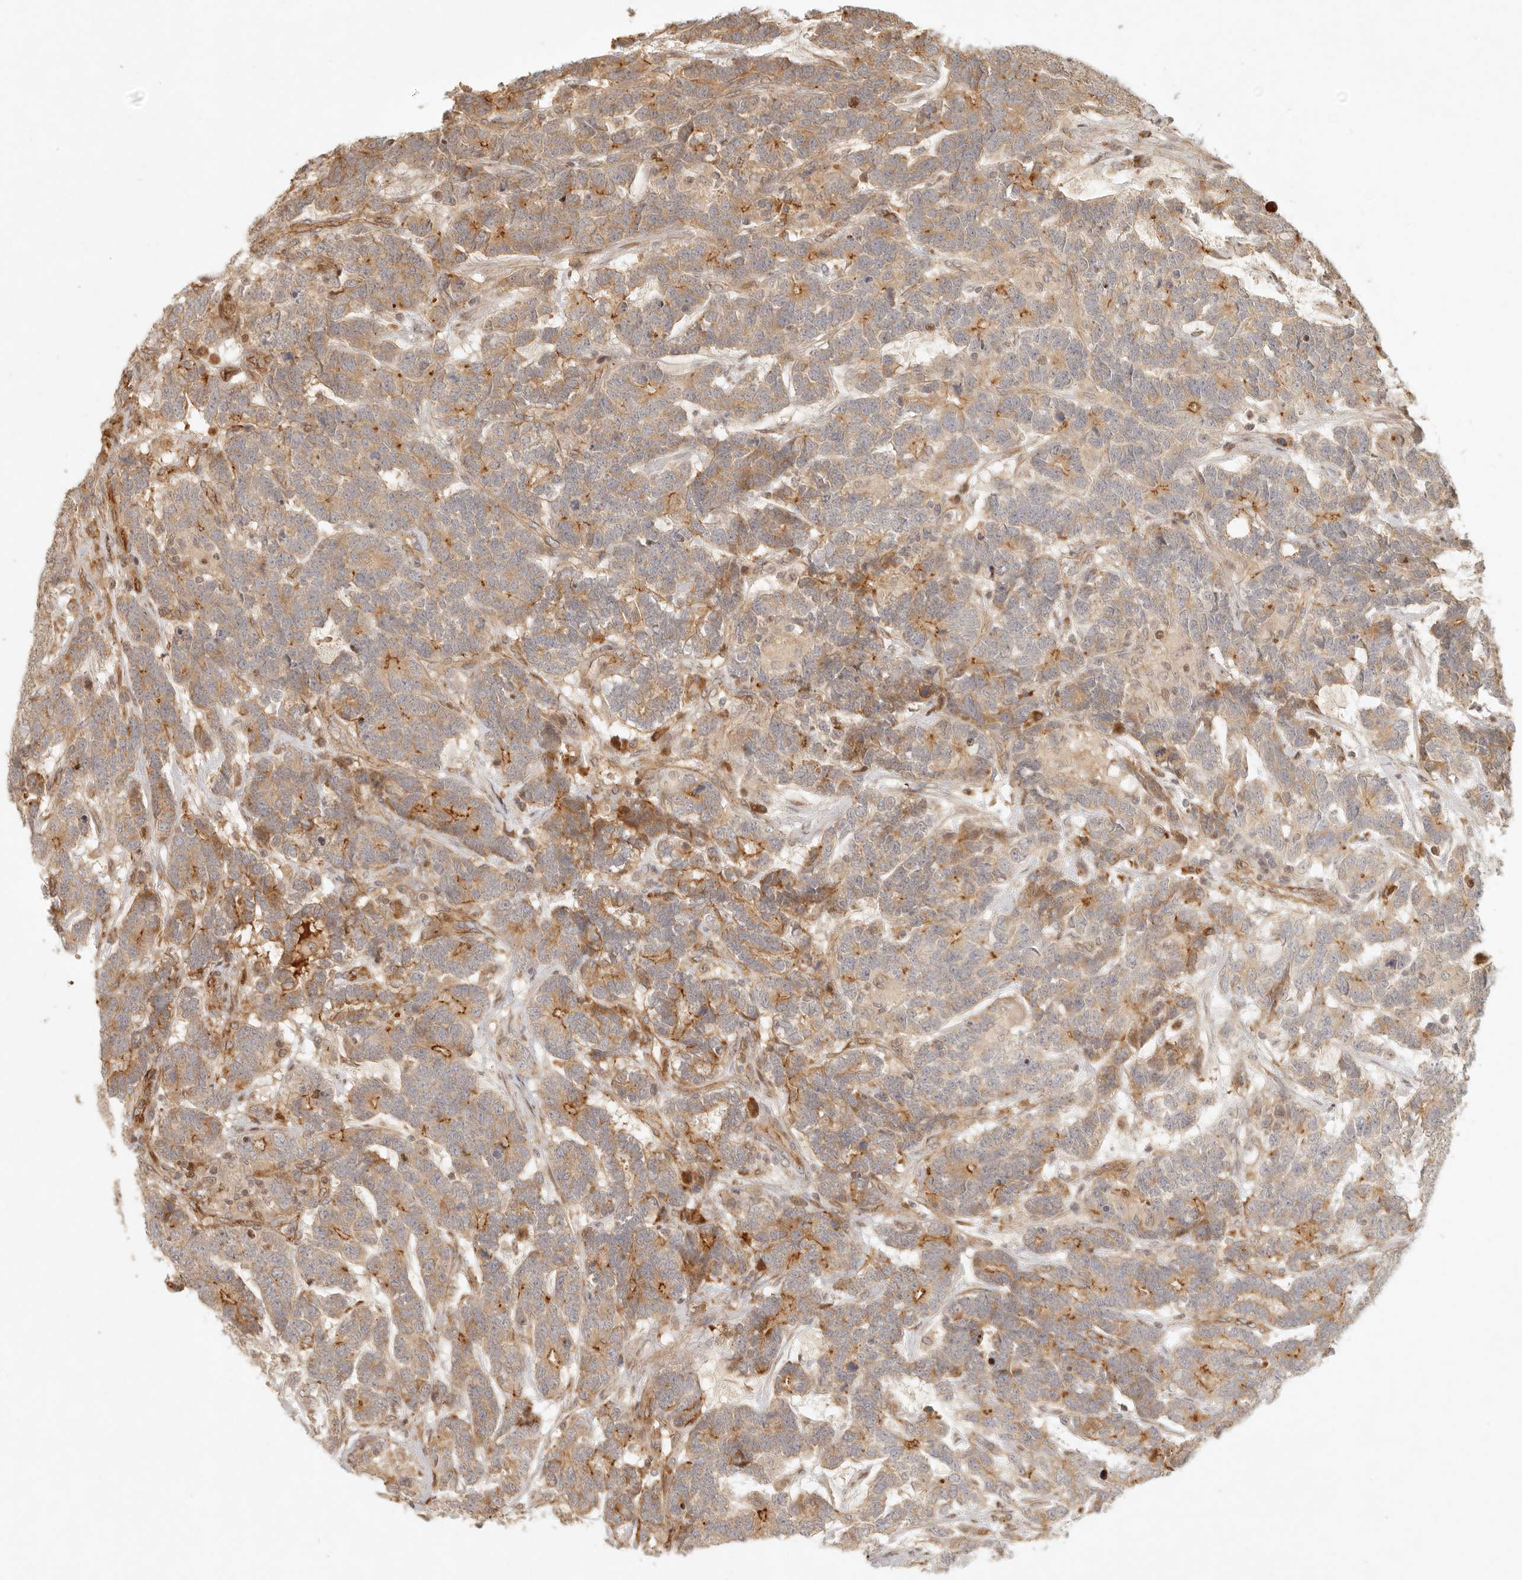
{"staining": {"intensity": "moderate", "quantity": ">75%", "location": "cytoplasmic/membranous"}, "tissue": "testis cancer", "cell_type": "Tumor cells", "image_type": "cancer", "snomed": [{"axis": "morphology", "description": "Carcinoma, Embryonal, NOS"}, {"axis": "topography", "description": "Testis"}], "caption": "Immunohistochemistry of embryonal carcinoma (testis) reveals medium levels of moderate cytoplasmic/membranous expression in about >75% of tumor cells.", "gene": "KLHL38", "patient": {"sex": "male", "age": 26}}